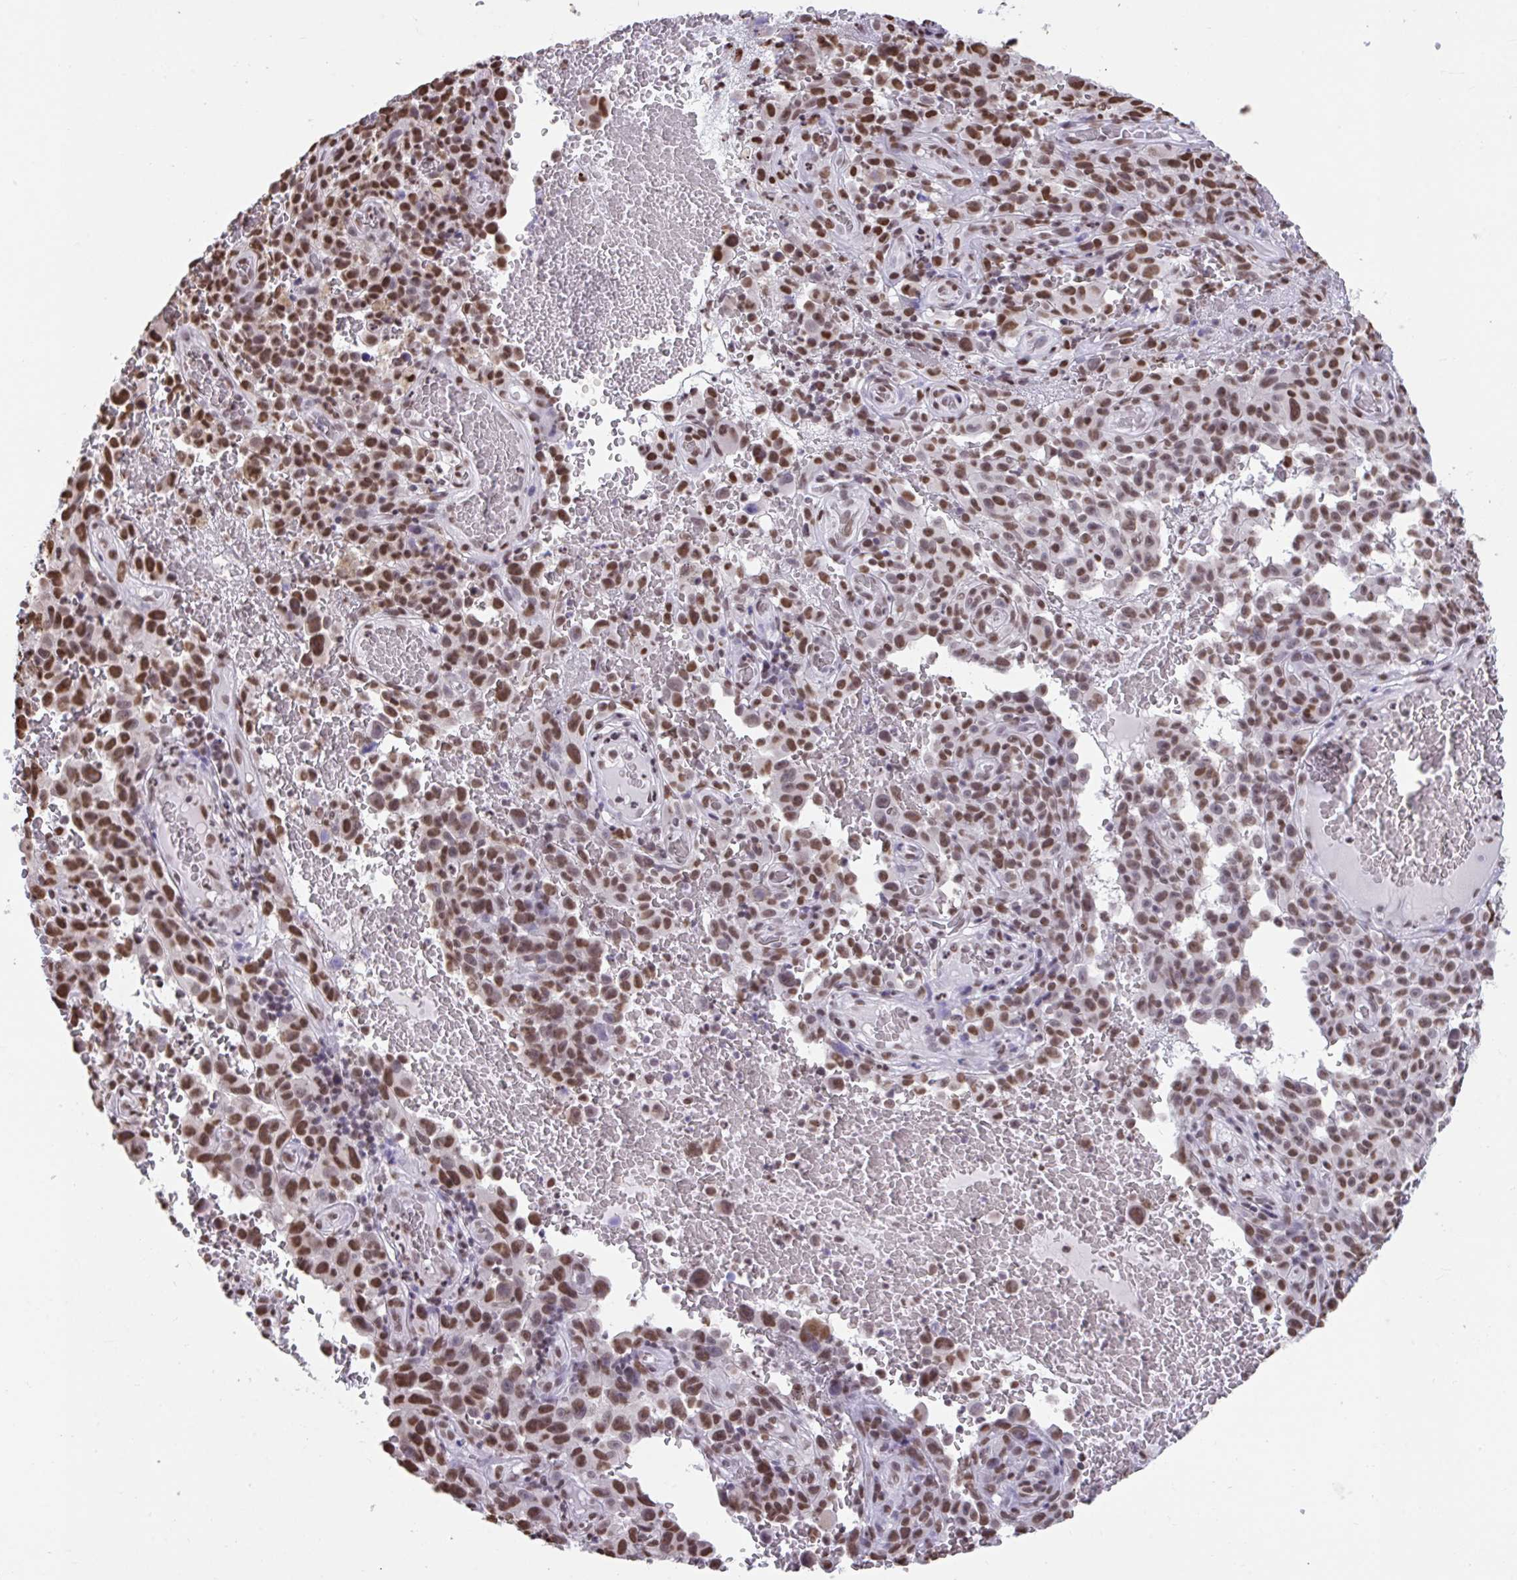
{"staining": {"intensity": "moderate", "quantity": ">75%", "location": "nuclear"}, "tissue": "melanoma", "cell_type": "Tumor cells", "image_type": "cancer", "snomed": [{"axis": "morphology", "description": "Malignant melanoma, NOS"}, {"axis": "topography", "description": "Skin"}], "caption": "Moderate nuclear staining is appreciated in approximately >75% of tumor cells in melanoma.", "gene": "HNRNPDL", "patient": {"sex": "female", "age": 82}}